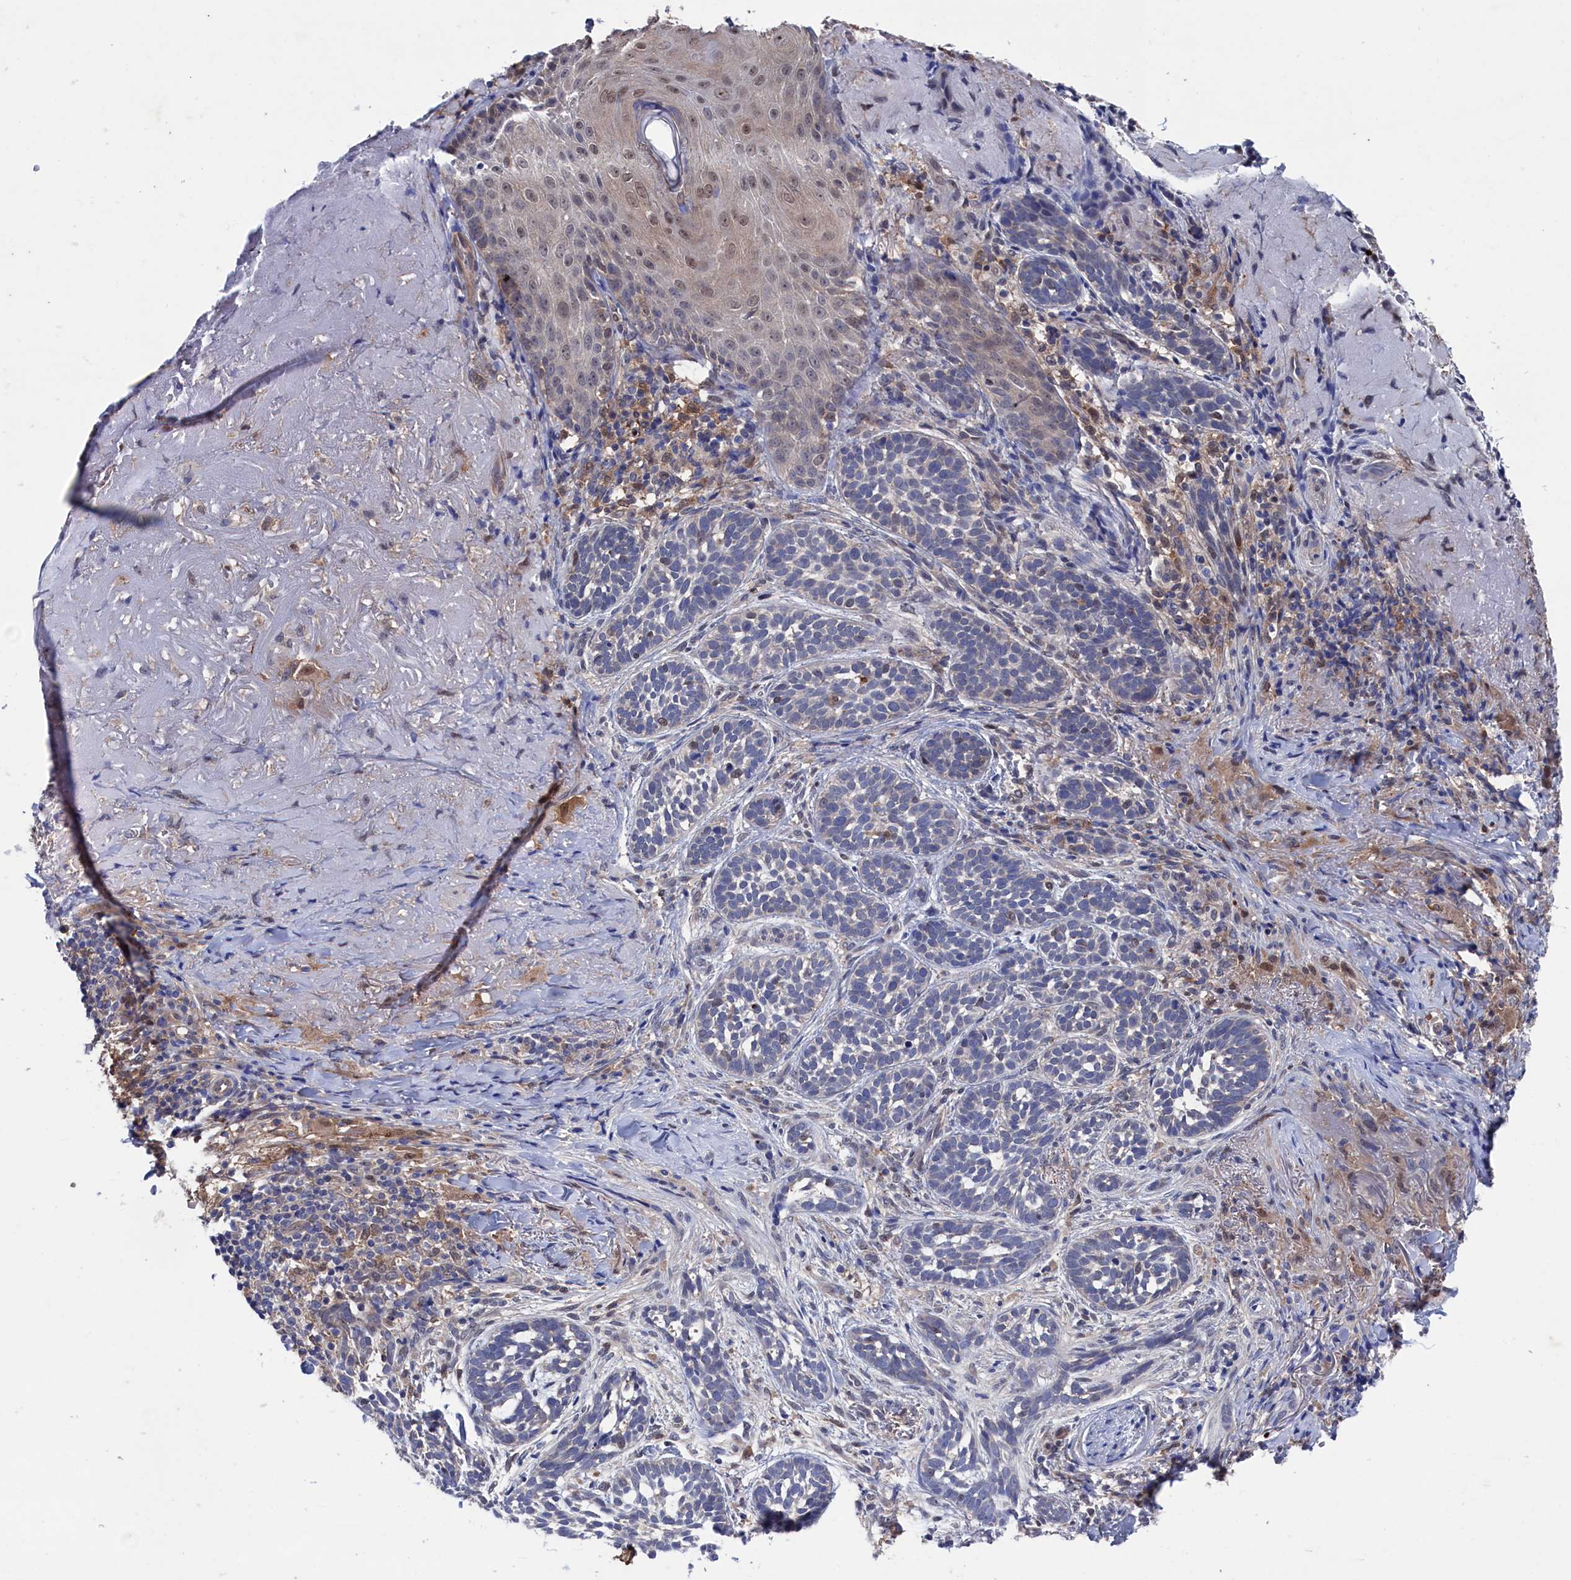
{"staining": {"intensity": "negative", "quantity": "none", "location": "none"}, "tissue": "skin cancer", "cell_type": "Tumor cells", "image_type": "cancer", "snomed": [{"axis": "morphology", "description": "Basal cell carcinoma"}, {"axis": "topography", "description": "Skin"}], "caption": "IHC photomicrograph of human skin cancer (basal cell carcinoma) stained for a protein (brown), which reveals no staining in tumor cells. (Brightfield microscopy of DAB (3,3'-diaminobenzidine) immunohistochemistry at high magnification).", "gene": "RNH1", "patient": {"sex": "male", "age": 71}}